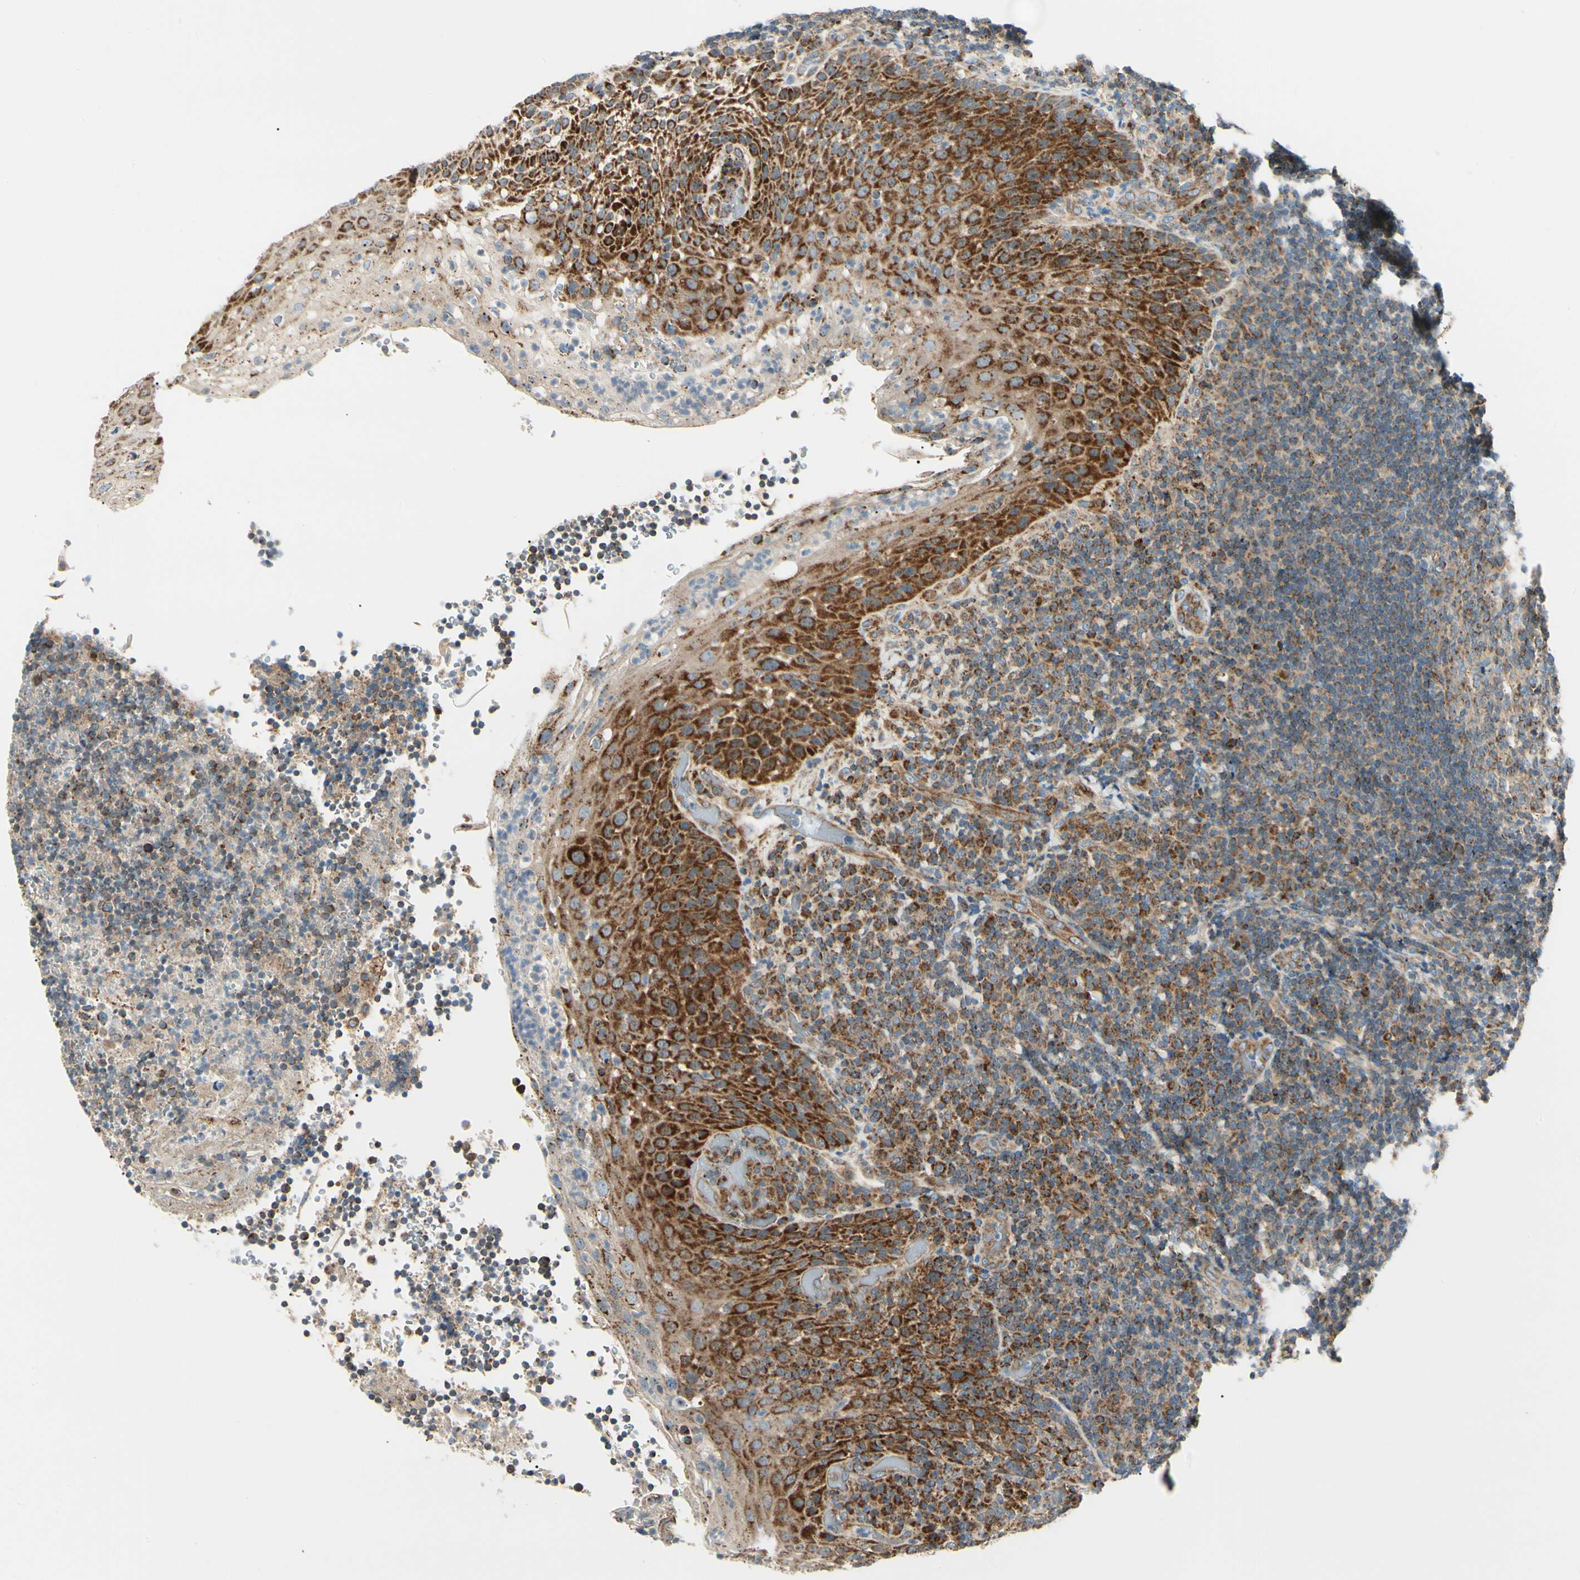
{"staining": {"intensity": "moderate", "quantity": ">75%", "location": "cytoplasmic/membranous"}, "tissue": "lymphoma", "cell_type": "Tumor cells", "image_type": "cancer", "snomed": [{"axis": "morphology", "description": "Malignant lymphoma, non-Hodgkin's type, High grade"}, {"axis": "topography", "description": "Tonsil"}], "caption": "This is an image of immunohistochemistry staining of high-grade malignant lymphoma, non-Hodgkin's type, which shows moderate expression in the cytoplasmic/membranous of tumor cells.", "gene": "TBC1D10A", "patient": {"sex": "female", "age": 36}}